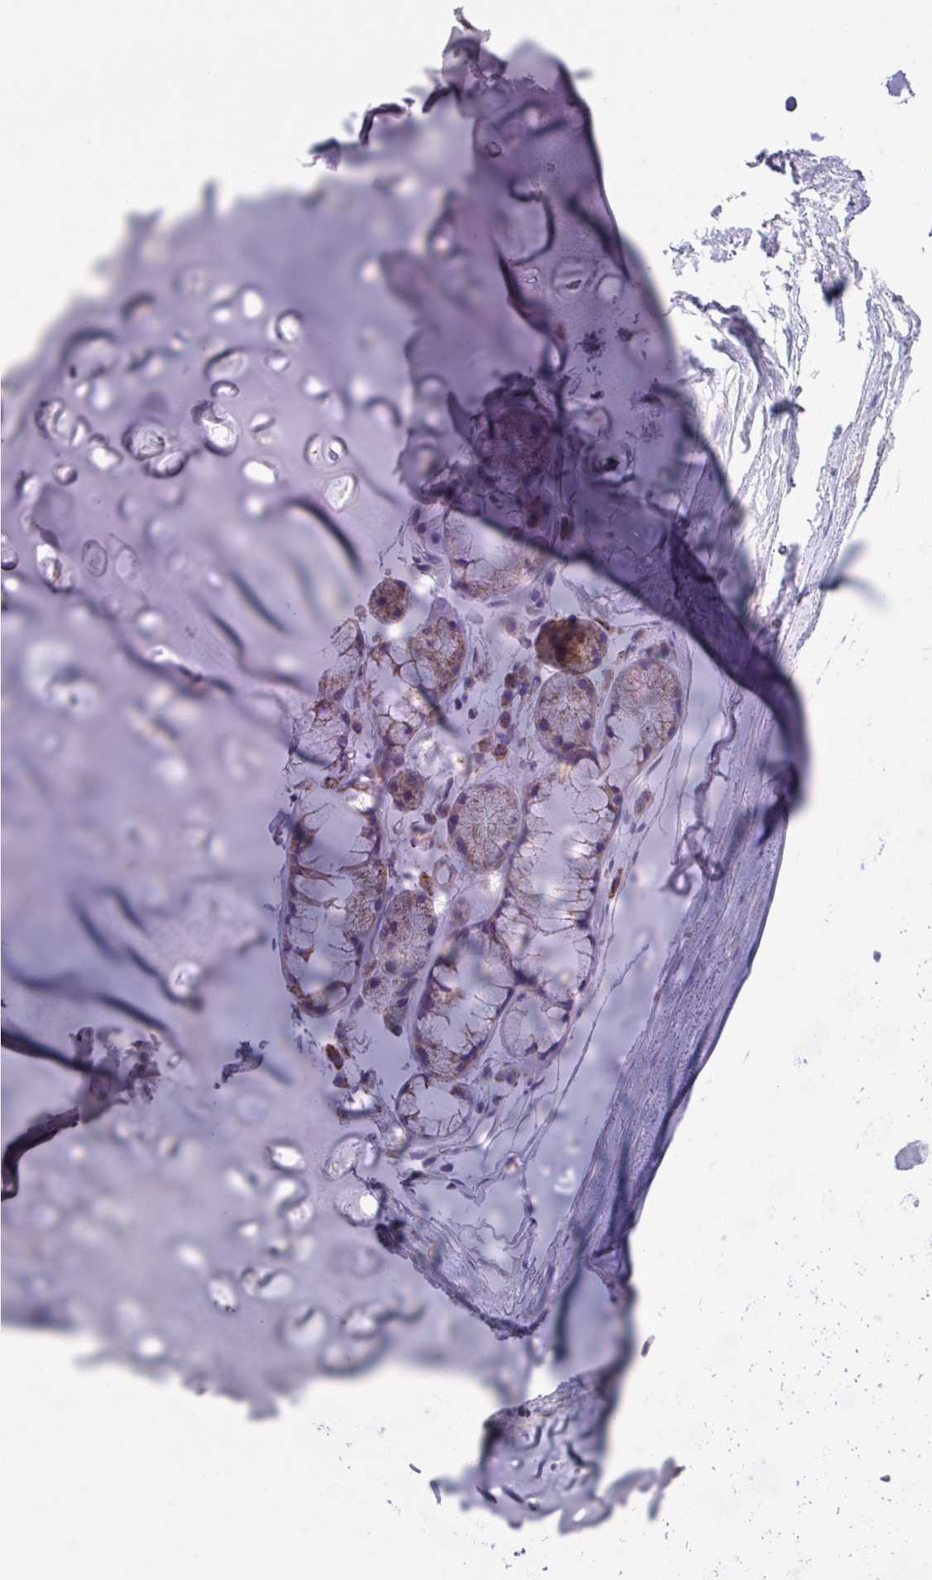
{"staining": {"intensity": "negative", "quantity": "none", "location": "none"}, "tissue": "adipose tissue", "cell_type": "Adipocytes", "image_type": "normal", "snomed": [{"axis": "morphology", "description": "Normal tissue, NOS"}, {"axis": "topography", "description": "Lymph node"}, {"axis": "topography", "description": "Cartilage tissue"}, {"axis": "topography", "description": "Bronchus"}], "caption": "A high-resolution photomicrograph shows immunohistochemistry (IHC) staining of normal adipose tissue, which demonstrates no significant staining in adipocytes.", "gene": "OTULIN", "patient": {"sex": "female", "age": 70}}